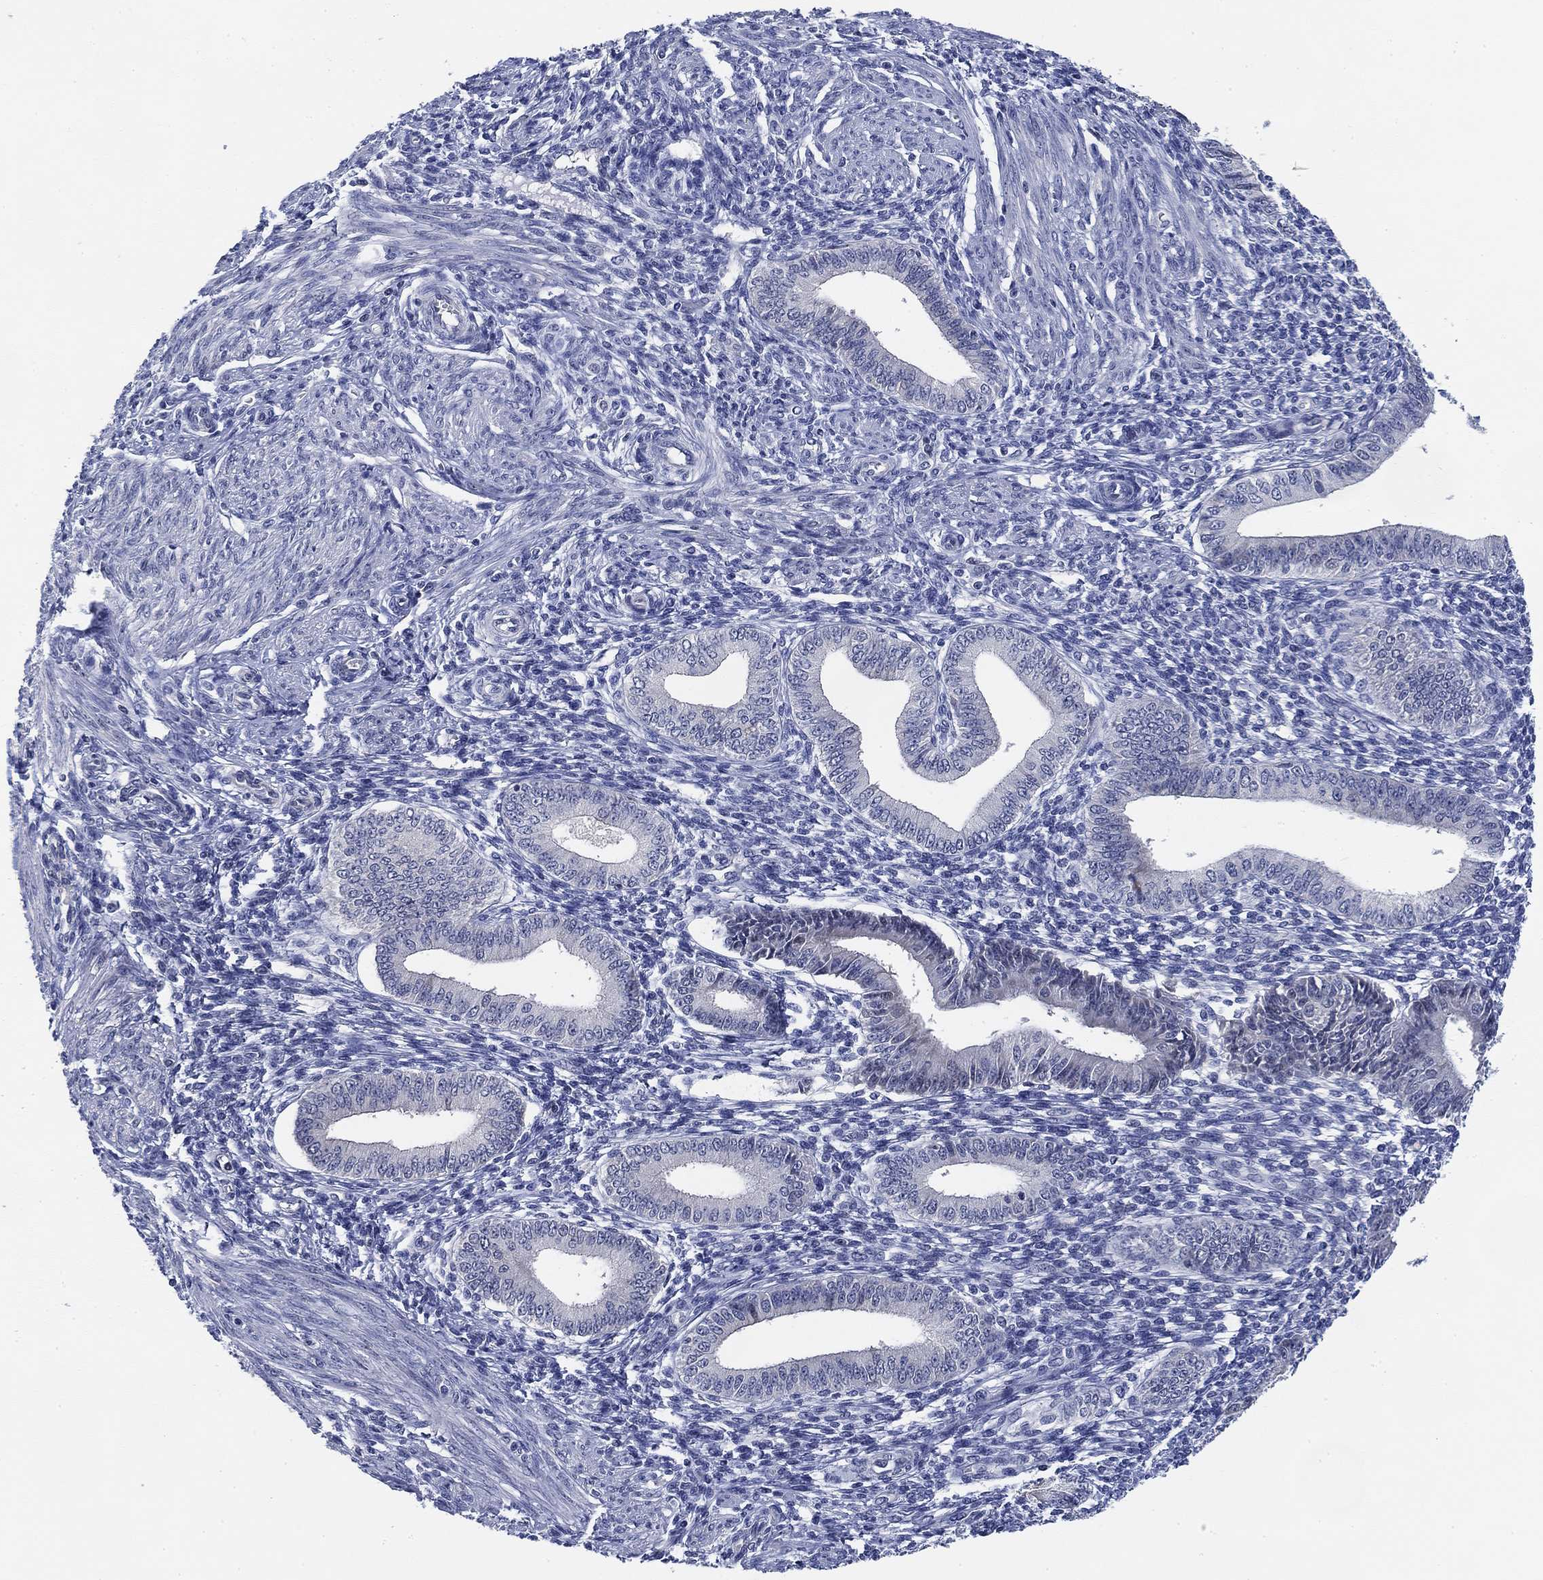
{"staining": {"intensity": "negative", "quantity": "none", "location": "none"}, "tissue": "endometrium", "cell_type": "Cells in endometrial stroma", "image_type": "normal", "snomed": [{"axis": "morphology", "description": "Normal tissue, NOS"}, {"axis": "topography", "description": "Endometrium"}], "caption": "This photomicrograph is of normal endometrium stained with IHC to label a protein in brown with the nuclei are counter-stained blue. There is no expression in cells in endometrial stroma.", "gene": "DAZL", "patient": {"sex": "female", "age": 42}}